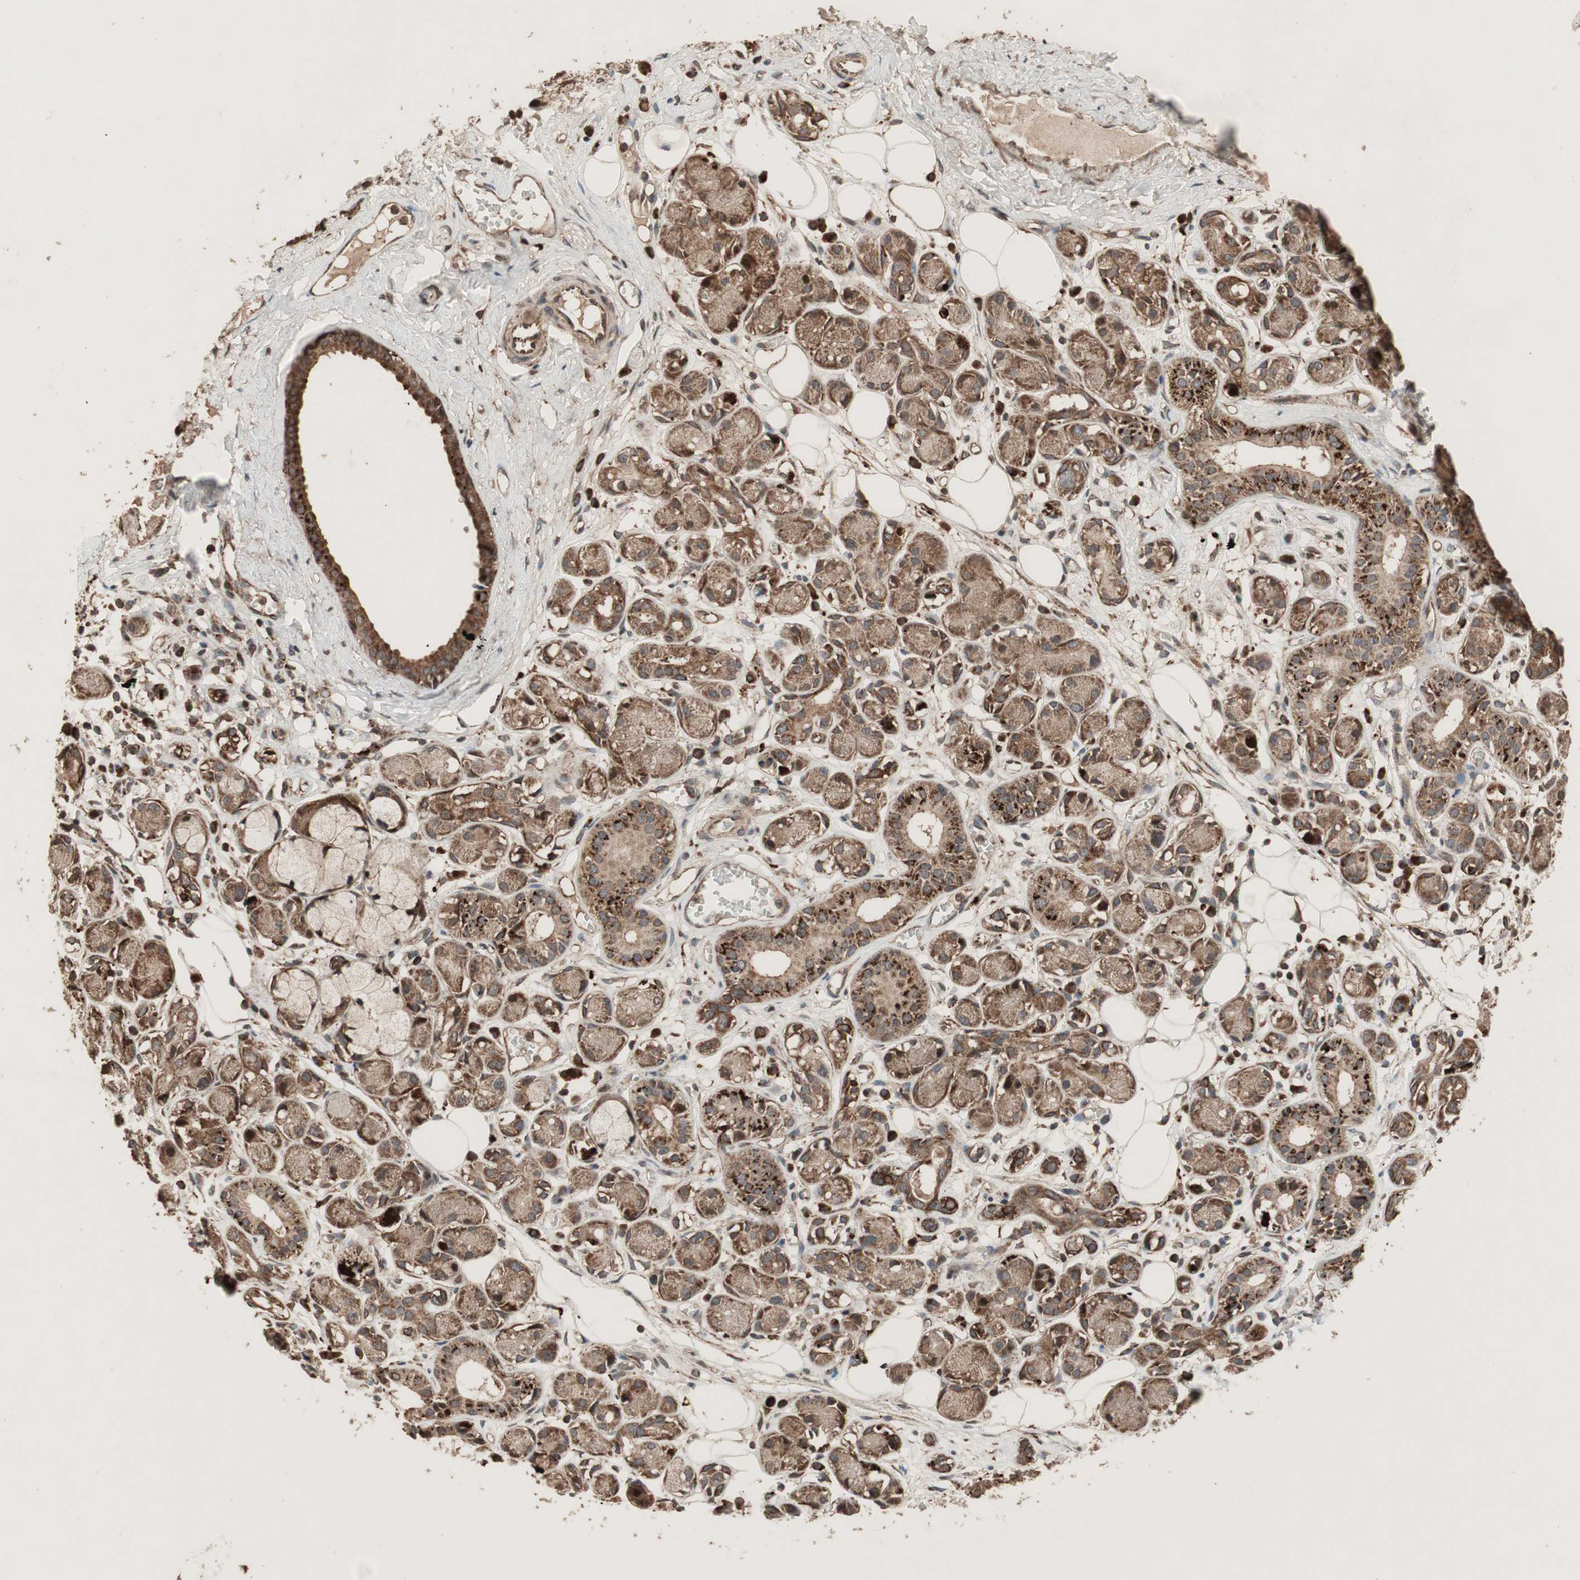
{"staining": {"intensity": "moderate", "quantity": ">75%", "location": "cytoplasmic/membranous"}, "tissue": "adipose tissue", "cell_type": "Adipocytes", "image_type": "normal", "snomed": [{"axis": "morphology", "description": "Normal tissue, NOS"}, {"axis": "morphology", "description": "Inflammation, NOS"}, {"axis": "topography", "description": "Vascular tissue"}, {"axis": "topography", "description": "Salivary gland"}], "caption": "DAB (3,3'-diaminobenzidine) immunohistochemical staining of unremarkable adipose tissue displays moderate cytoplasmic/membranous protein expression in about >75% of adipocytes.", "gene": "RAB1A", "patient": {"sex": "female", "age": 75}}